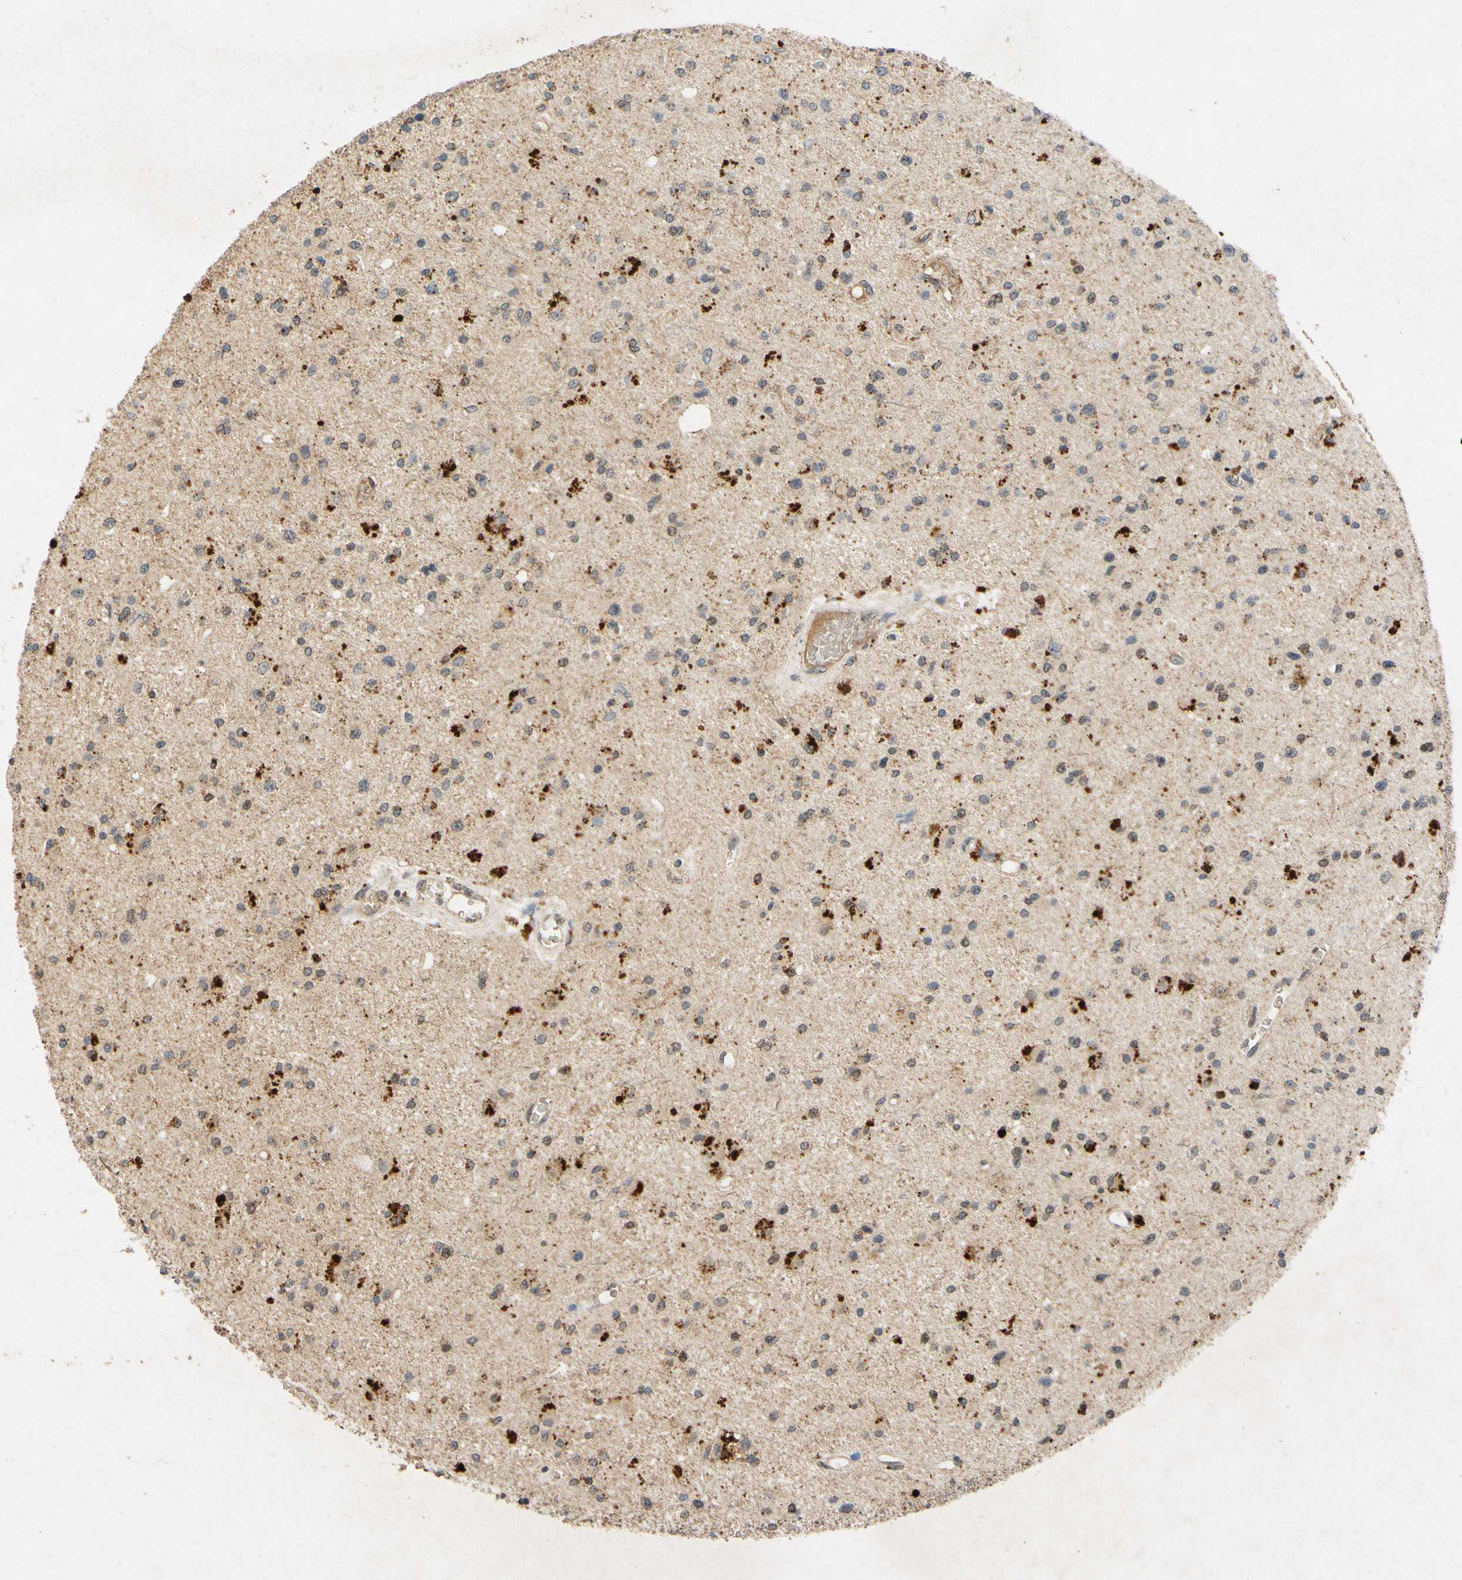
{"staining": {"intensity": "strong", "quantity": "<25%", "location": "cytoplasmic/membranous"}, "tissue": "glioma", "cell_type": "Tumor cells", "image_type": "cancer", "snomed": [{"axis": "morphology", "description": "Glioma, malignant, Low grade"}, {"axis": "topography", "description": "Brain"}], "caption": "Immunohistochemistry (IHC) image of glioma stained for a protein (brown), which demonstrates medium levels of strong cytoplasmic/membranous expression in about <25% of tumor cells.", "gene": "CP", "patient": {"sex": "male", "age": 58}}